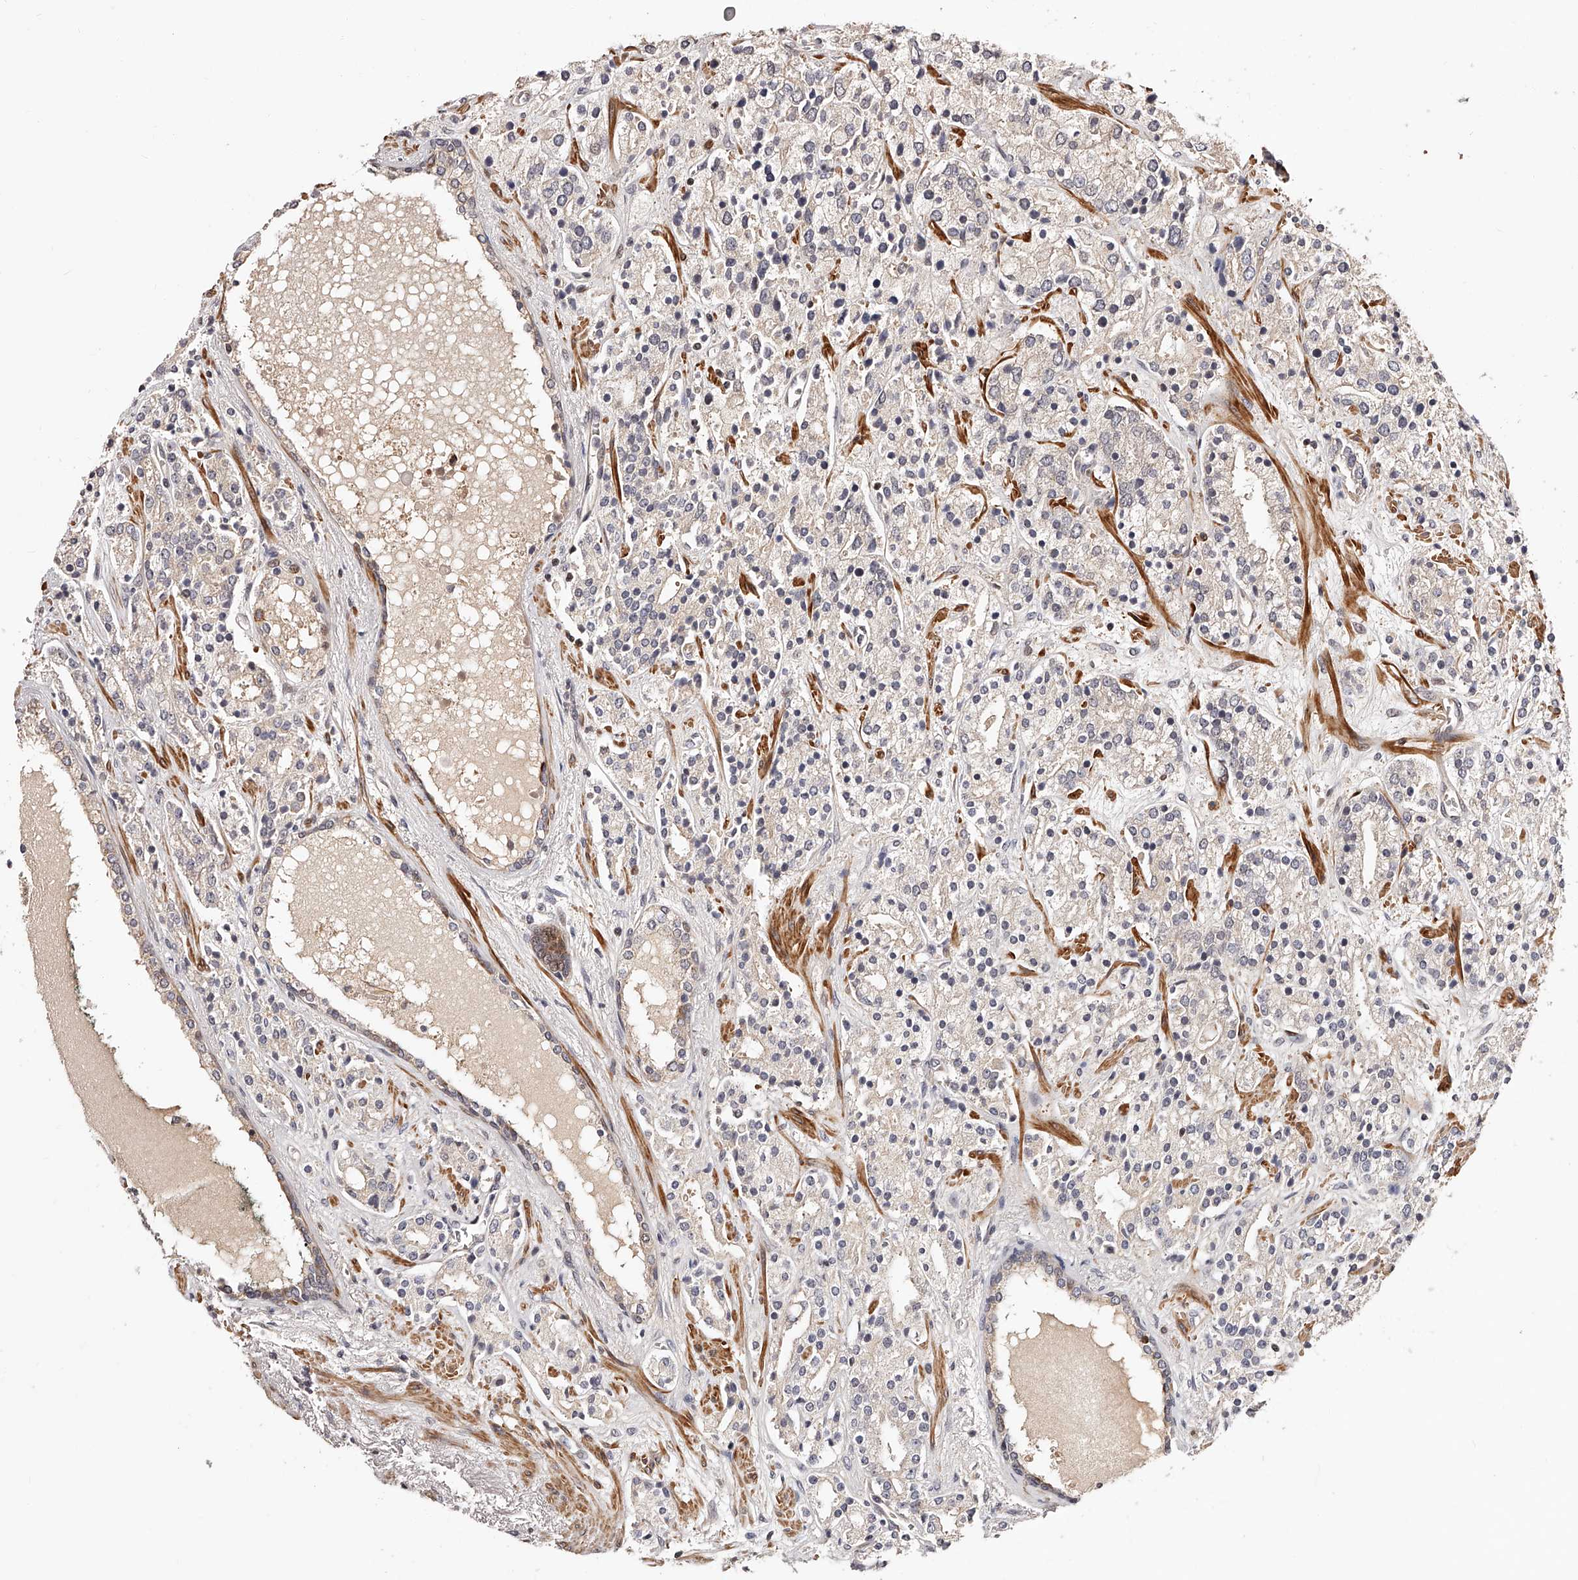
{"staining": {"intensity": "weak", "quantity": "25%-75%", "location": "cytoplasmic/membranous"}, "tissue": "prostate cancer", "cell_type": "Tumor cells", "image_type": "cancer", "snomed": [{"axis": "morphology", "description": "Adenocarcinoma, High grade"}, {"axis": "topography", "description": "Prostate"}], "caption": "A micrograph of prostate adenocarcinoma (high-grade) stained for a protein displays weak cytoplasmic/membranous brown staining in tumor cells. (Brightfield microscopy of DAB IHC at high magnification).", "gene": "CUL7", "patient": {"sex": "male", "age": 71}}